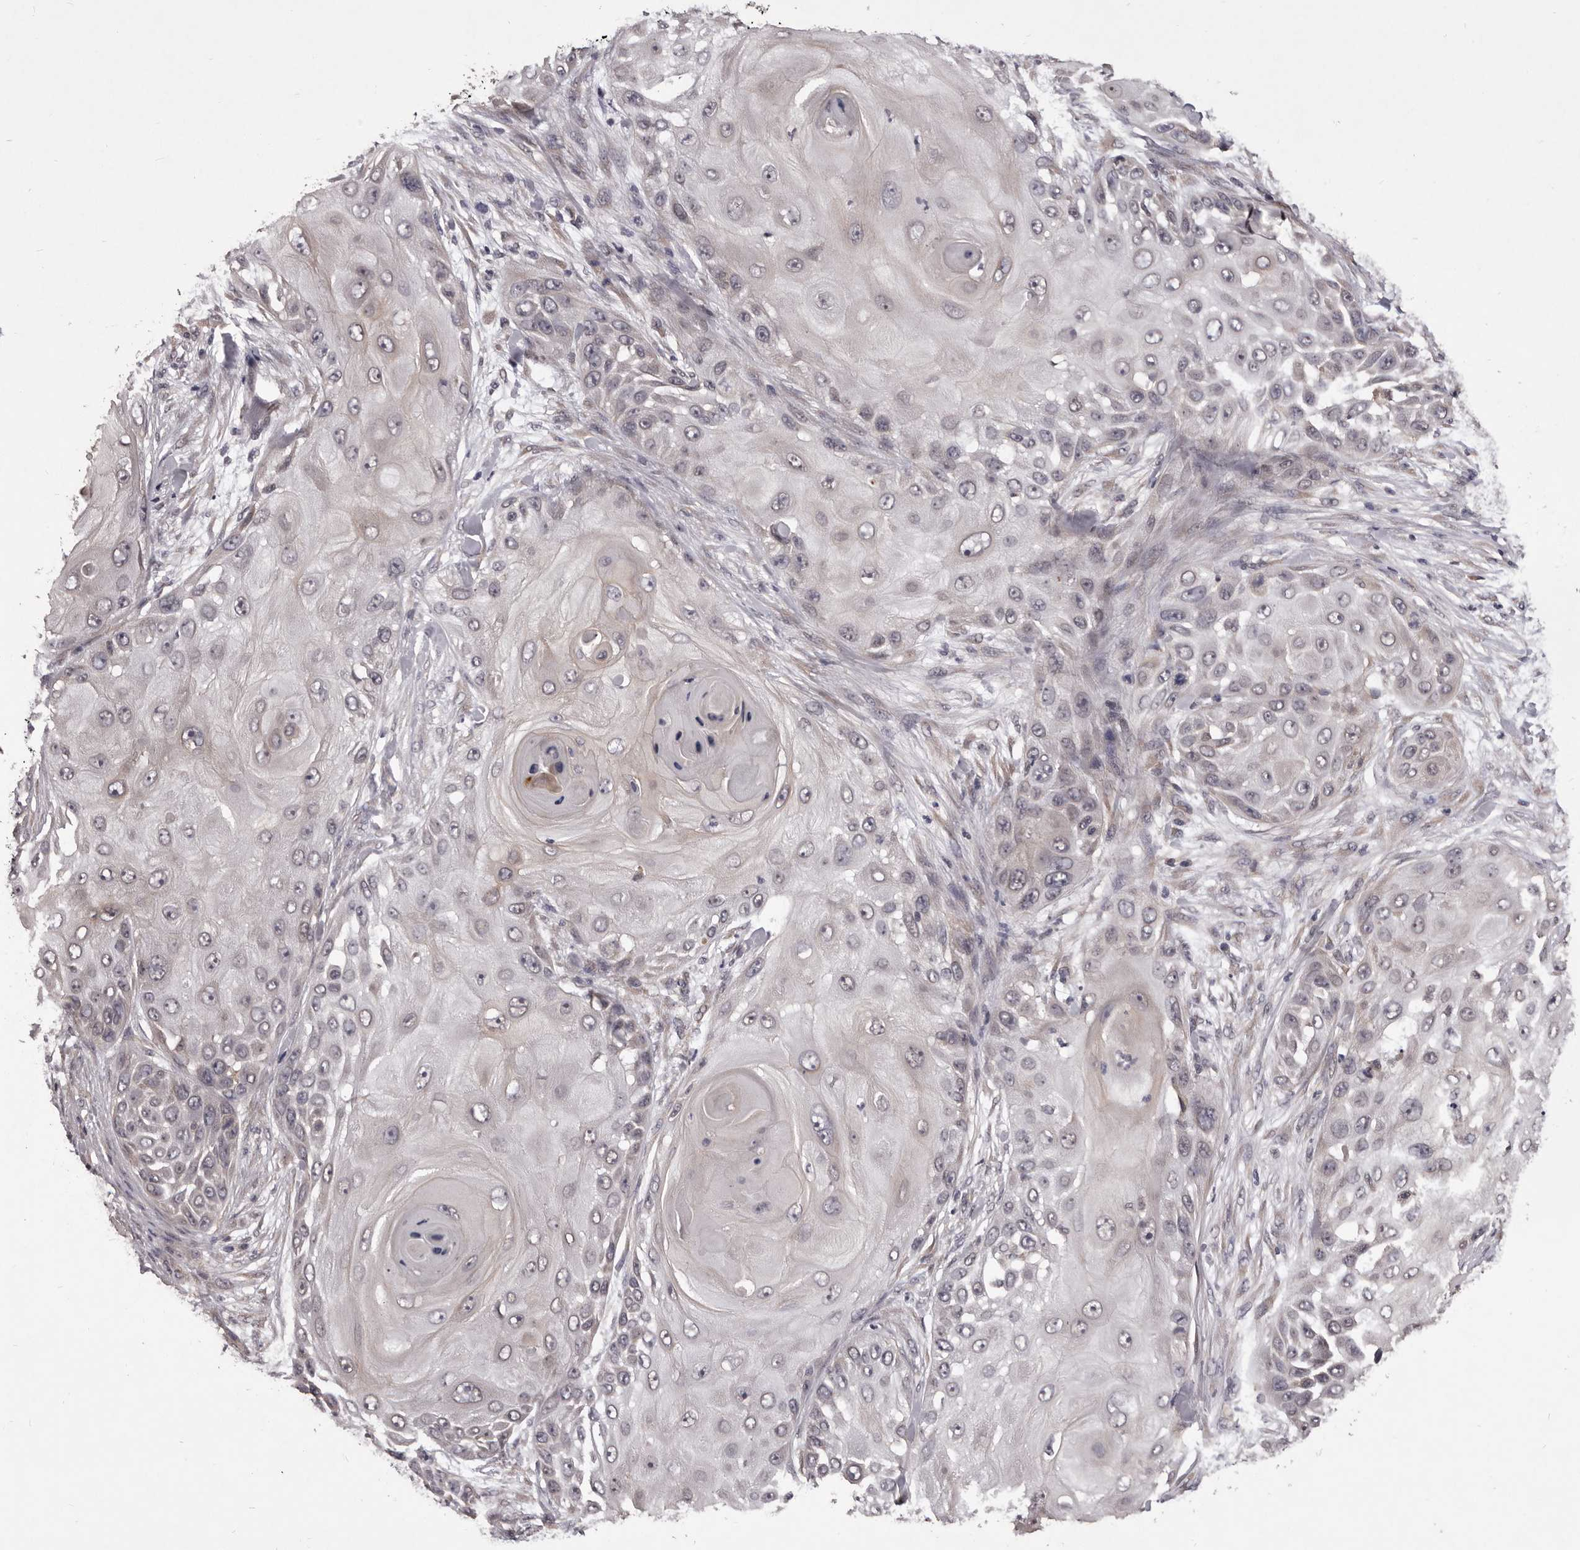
{"staining": {"intensity": "negative", "quantity": "none", "location": "none"}, "tissue": "skin cancer", "cell_type": "Tumor cells", "image_type": "cancer", "snomed": [{"axis": "morphology", "description": "Squamous cell carcinoma, NOS"}, {"axis": "topography", "description": "Skin"}], "caption": "Skin cancer stained for a protein using IHC displays no expression tumor cells.", "gene": "CELF3", "patient": {"sex": "female", "age": 44}}